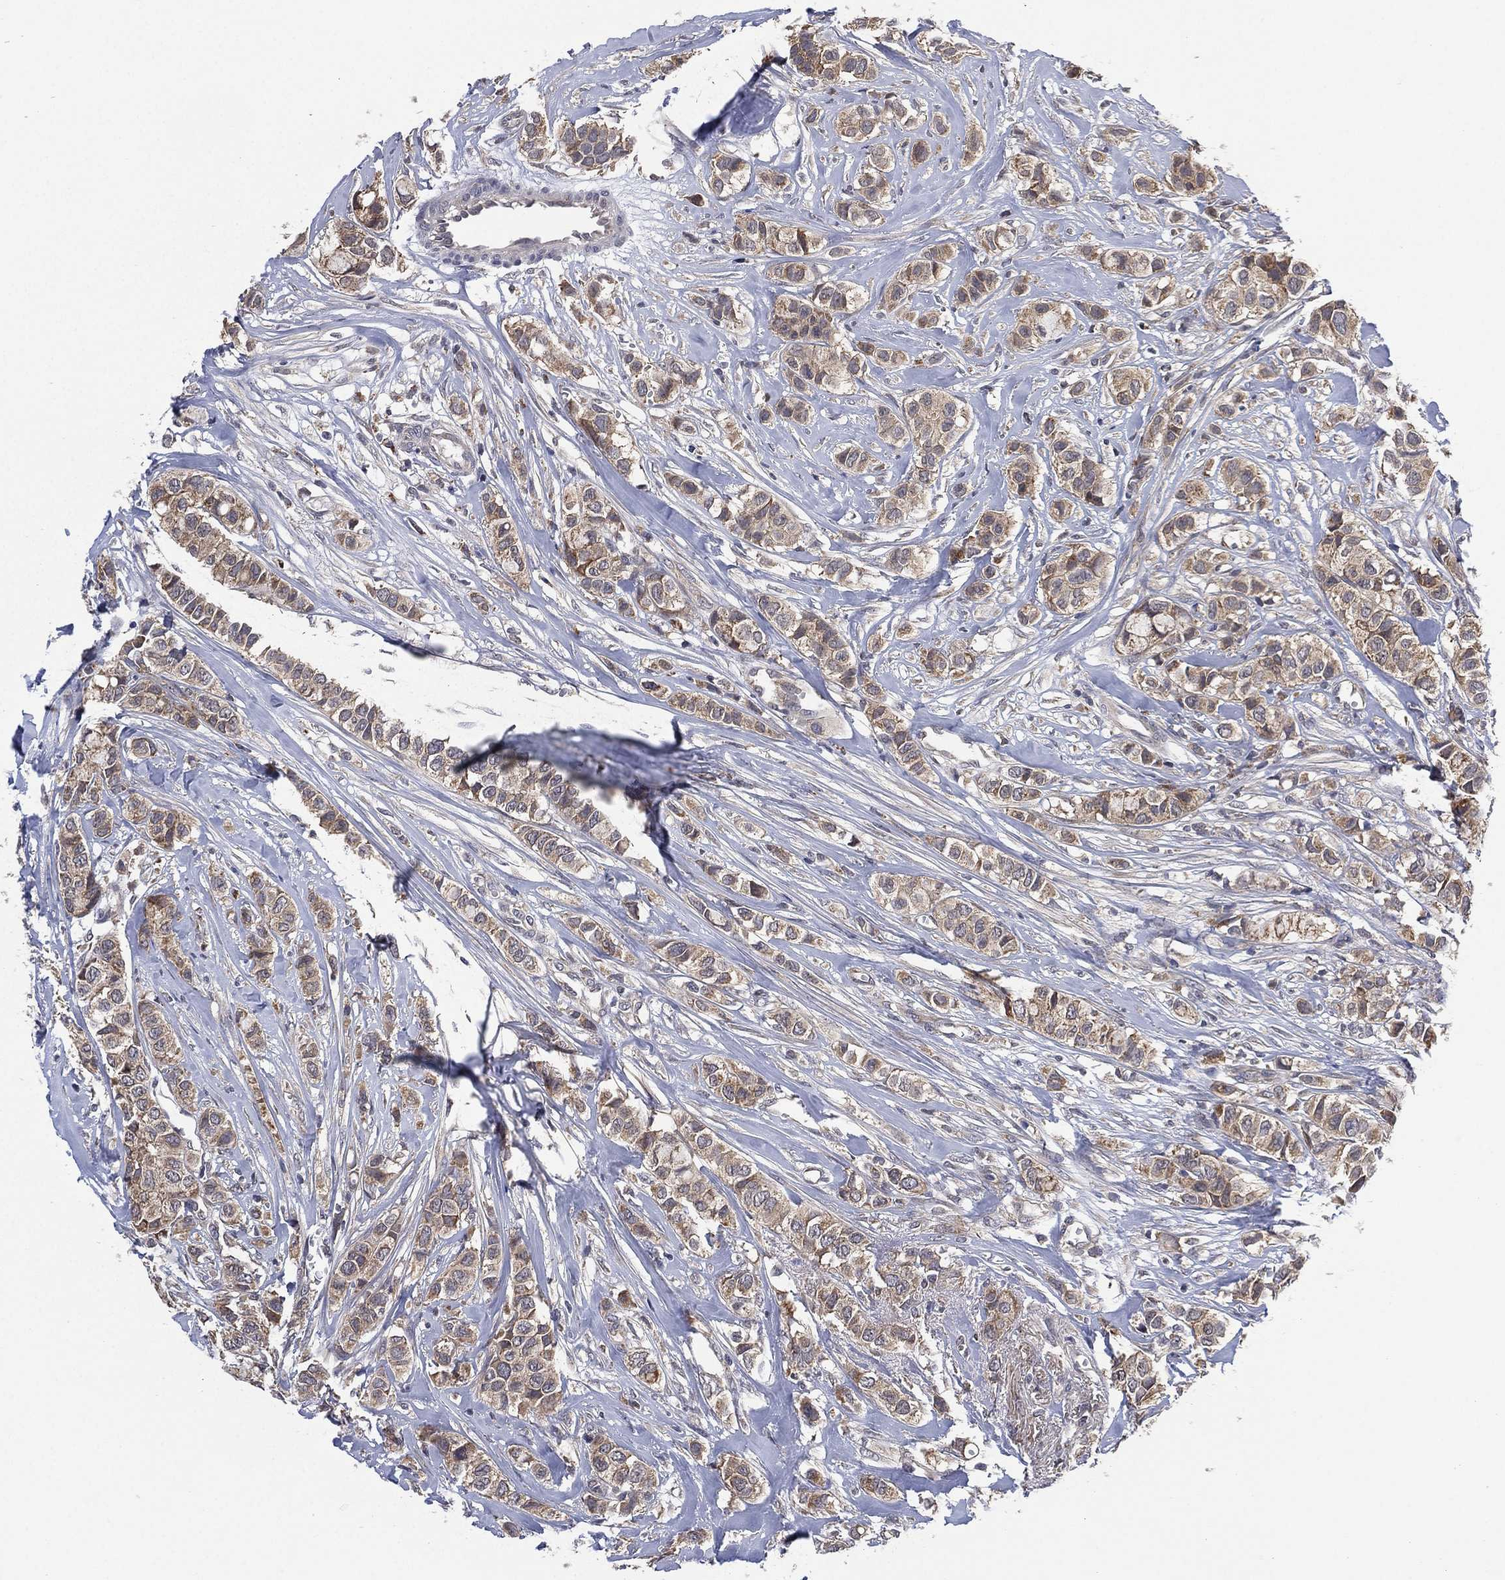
{"staining": {"intensity": "weak", "quantity": ">75%", "location": "cytoplasmic/membranous"}, "tissue": "breast cancer", "cell_type": "Tumor cells", "image_type": "cancer", "snomed": [{"axis": "morphology", "description": "Duct carcinoma"}, {"axis": "topography", "description": "Breast"}], "caption": "Immunohistochemical staining of human breast infiltrating ductal carcinoma displays low levels of weak cytoplasmic/membranous protein positivity in approximately >75% of tumor cells. The protein of interest is stained brown, and the nuclei are stained in blue (DAB (3,3'-diaminobenzidine) IHC with brightfield microscopy, high magnification).", "gene": "SELENOO", "patient": {"sex": "female", "age": 85}}